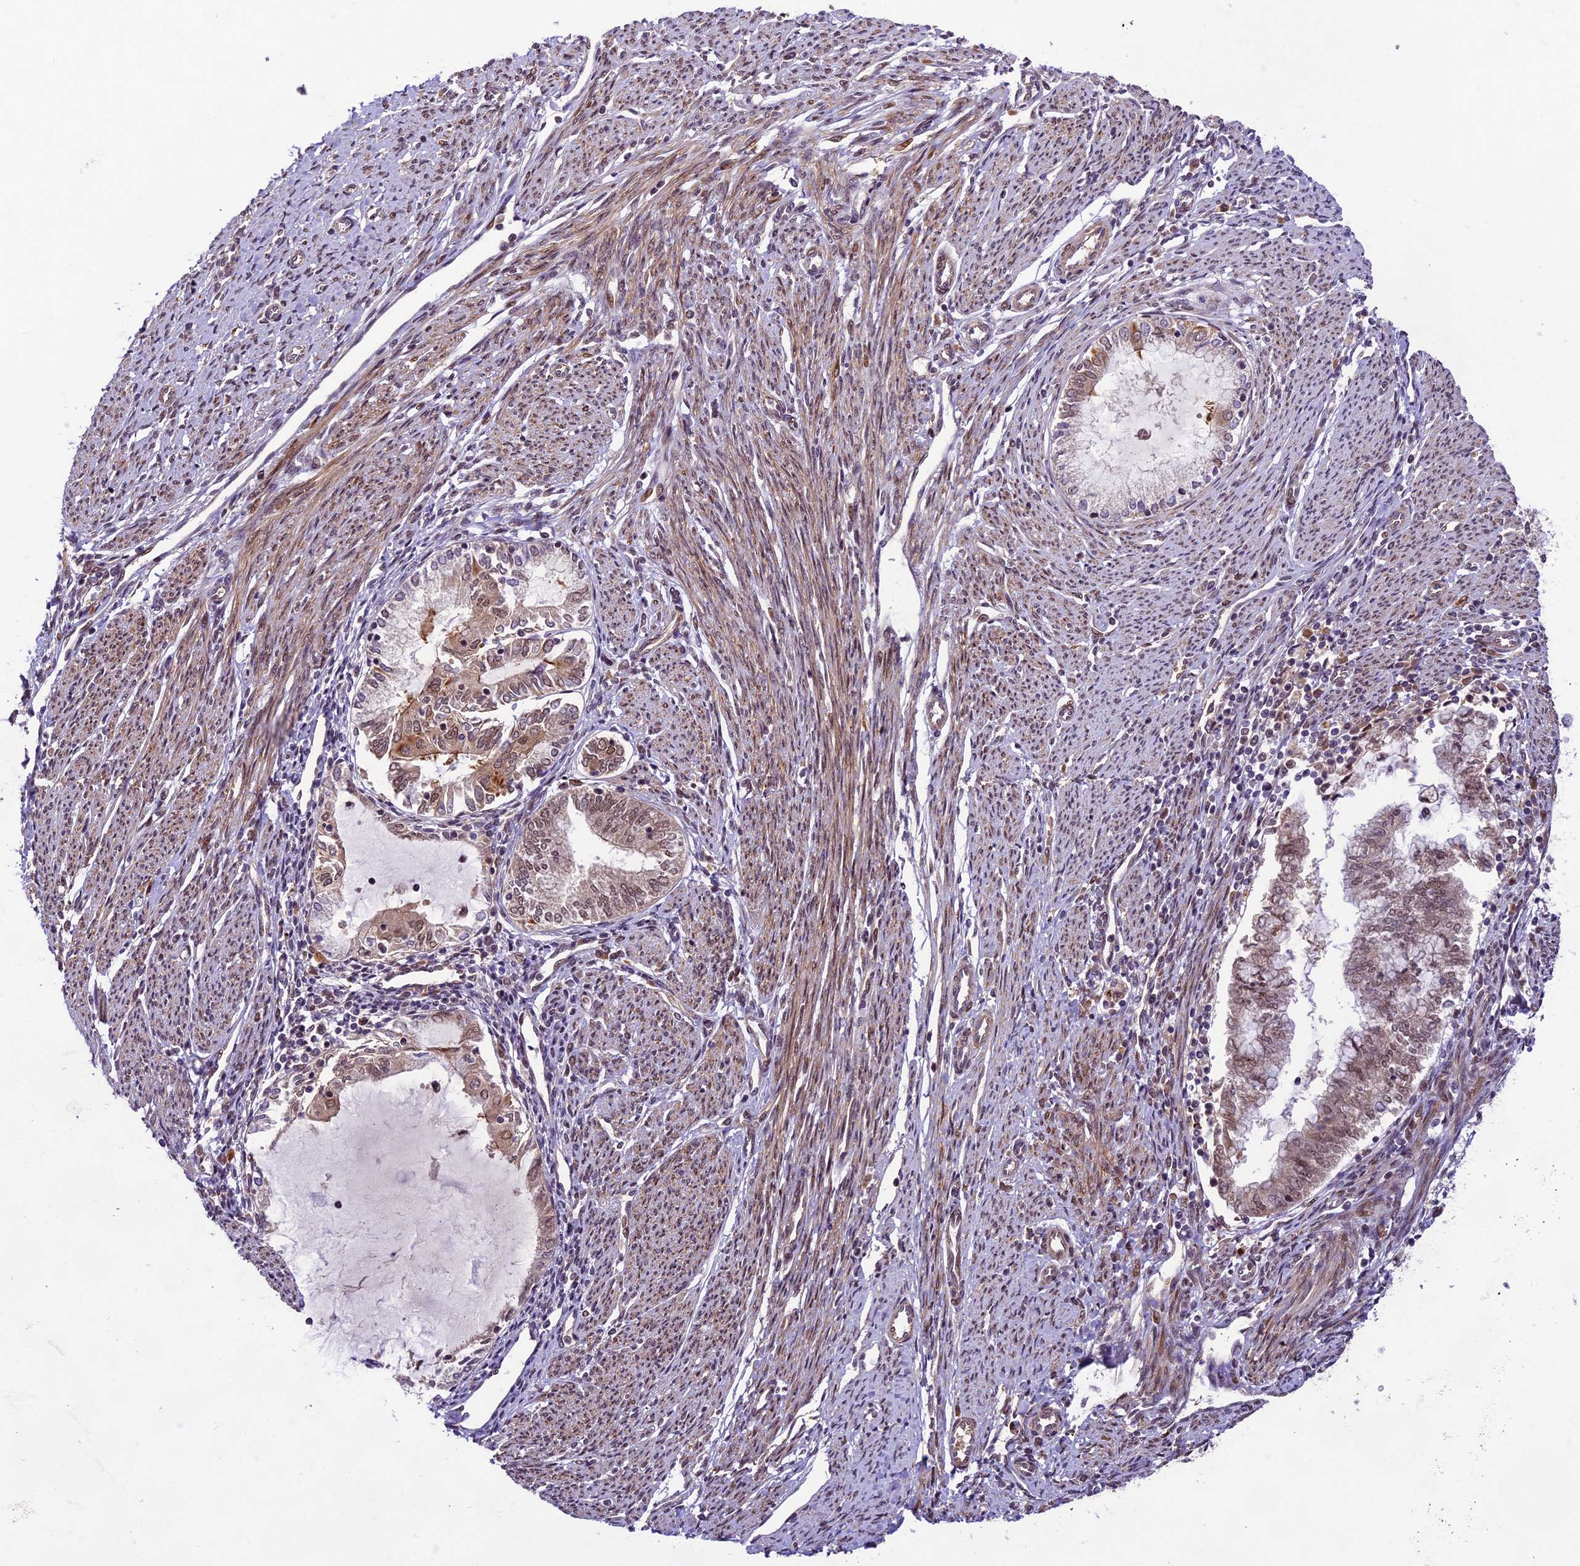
{"staining": {"intensity": "weak", "quantity": ">75%", "location": "cytoplasmic/membranous,nuclear"}, "tissue": "endometrial cancer", "cell_type": "Tumor cells", "image_type": "cancer", "snomed": [{"axis": "morphology", "description": "Adenocarcinoma, NOS"}, {"axis": "topography", "description": "Endometrium"}], "caption": "Protein staining exhibits weak cytoplasmic/membranous and nuclear staining in about >75% of tumor cells in endometrial adenocarcinoma. (brown staining indicates protein expression, while blue staining denotes nuclei).", "gene": "NEK8", "patient": {"sex": "female", "age": 79}}